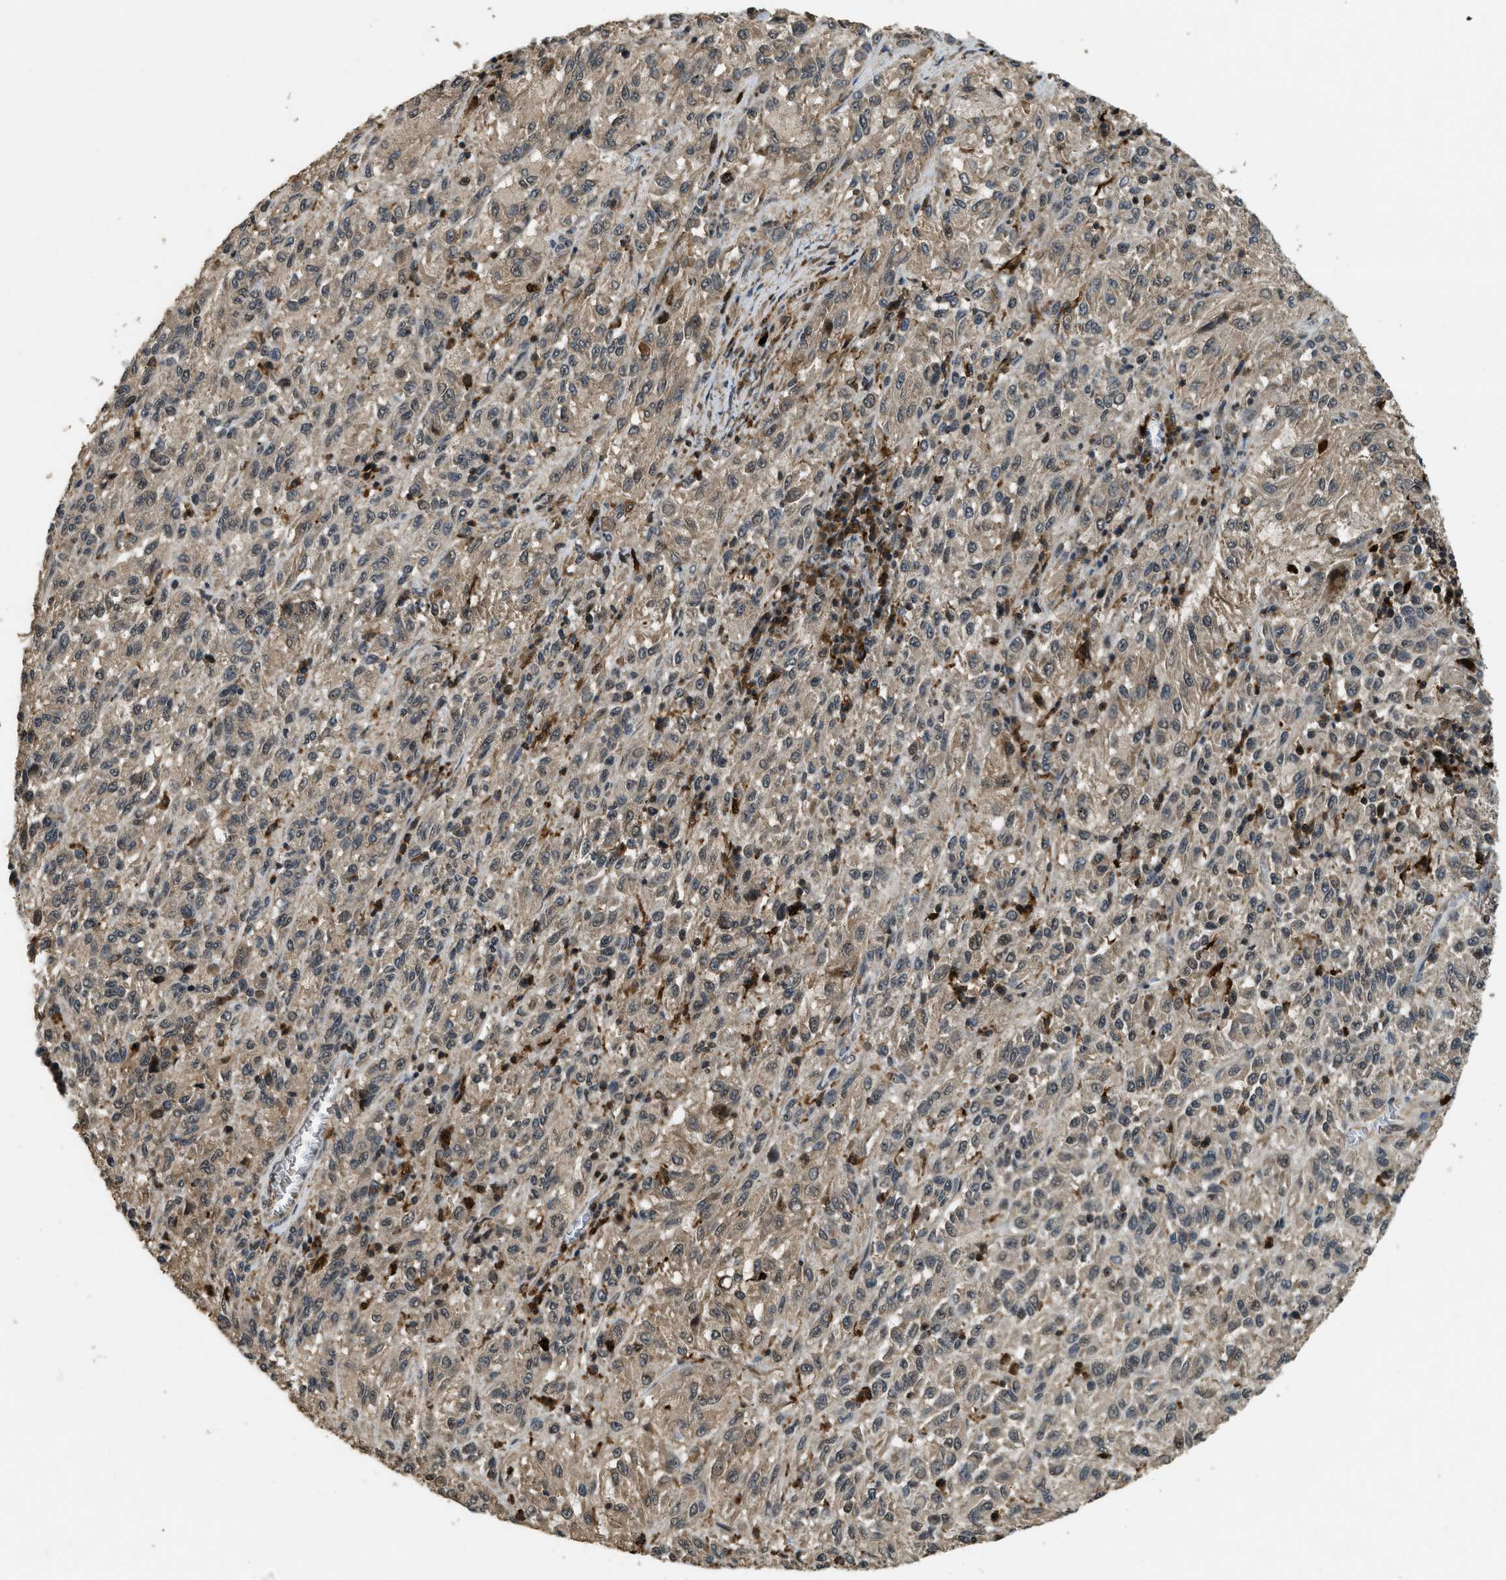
{"staining": {"intensity": "weak", "quantity": ">75%", "location": "cytoplasmic/membranous"}, "tissue": "melanoma", "cell_type": "Tumor cells", "image_type": "cancer", "snomed": [{"axis": "morphology", "description": "Malignant melanoma, Metastatic site"}, {"axis": "topography", "description": "Lung"}], "caption": "A photomicrograph of human melanoma stained for a protein reveals weak cytoplasmic/membranous brown staining in tumor cells.", "gene": "RNF141", "patient": {"sex": "male", "age": 64}}